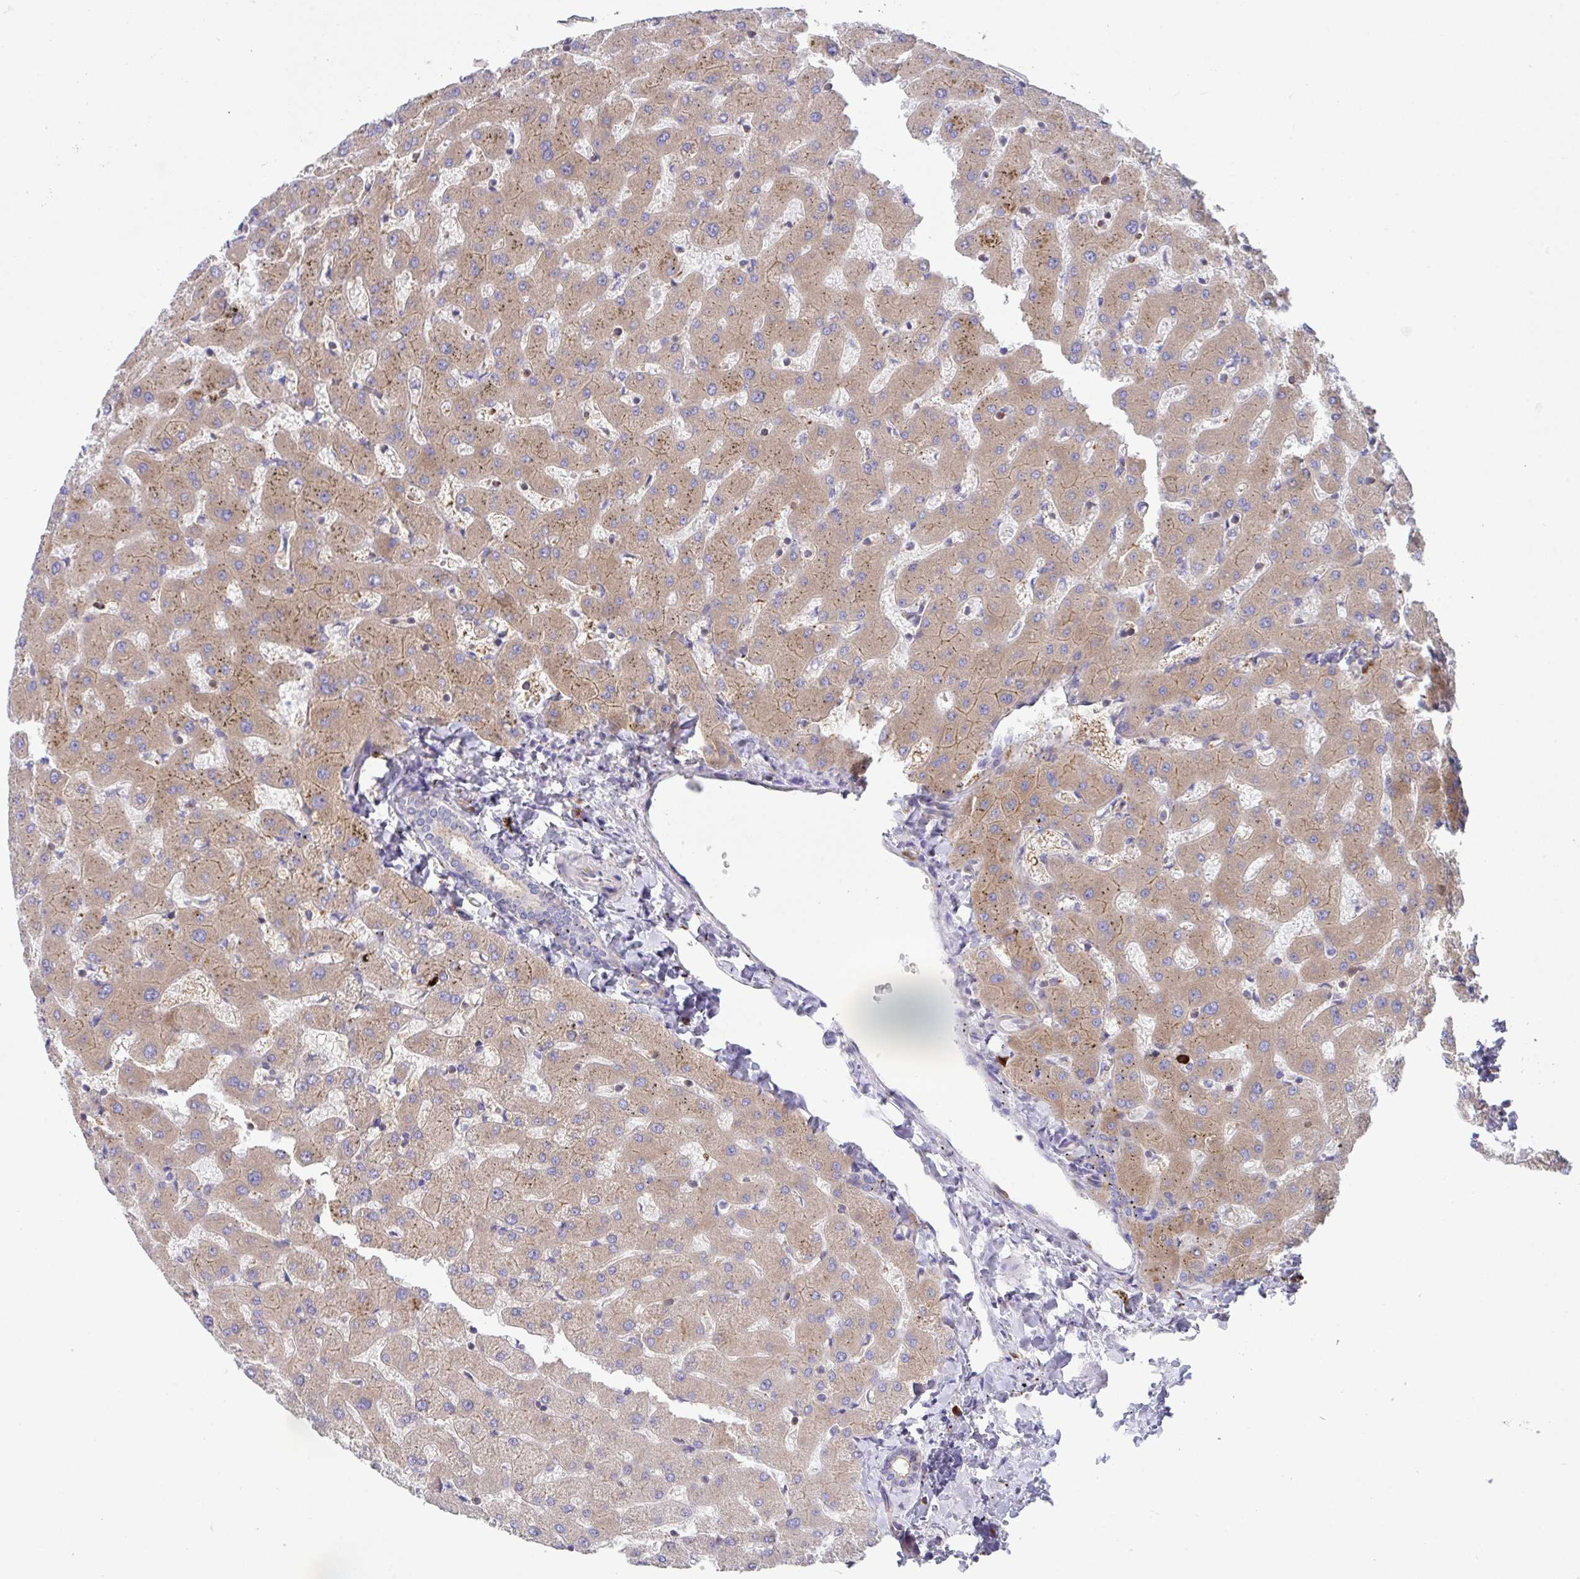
{"staining": {"intensity": "moderate", "quantity": "<25%", "location": "cytoplasmic/membranous"}, "tissue": "liver", "cell_type": "Cholangiocytes", "image_type": "normal", "snomed": [{"axis": "morphology", "description": "Normal tissue, NOS"}, {"axis": "topography", "description": "Liver"}], "caption": "DAB (3,3'-diaminobenzidine) immunohistochemical staining of normal human liver reveals moderate cytoplasmic/membranous protein staining in approximately <25% of cholangiocytes. The staining was performed using DAB to visualize the protein expression in brown, while the nuclei were stained in blue with hematoxylin (Magnification: 20x).", "gene": "YARS2", "patient": {"sex": "female", "age": 63}}